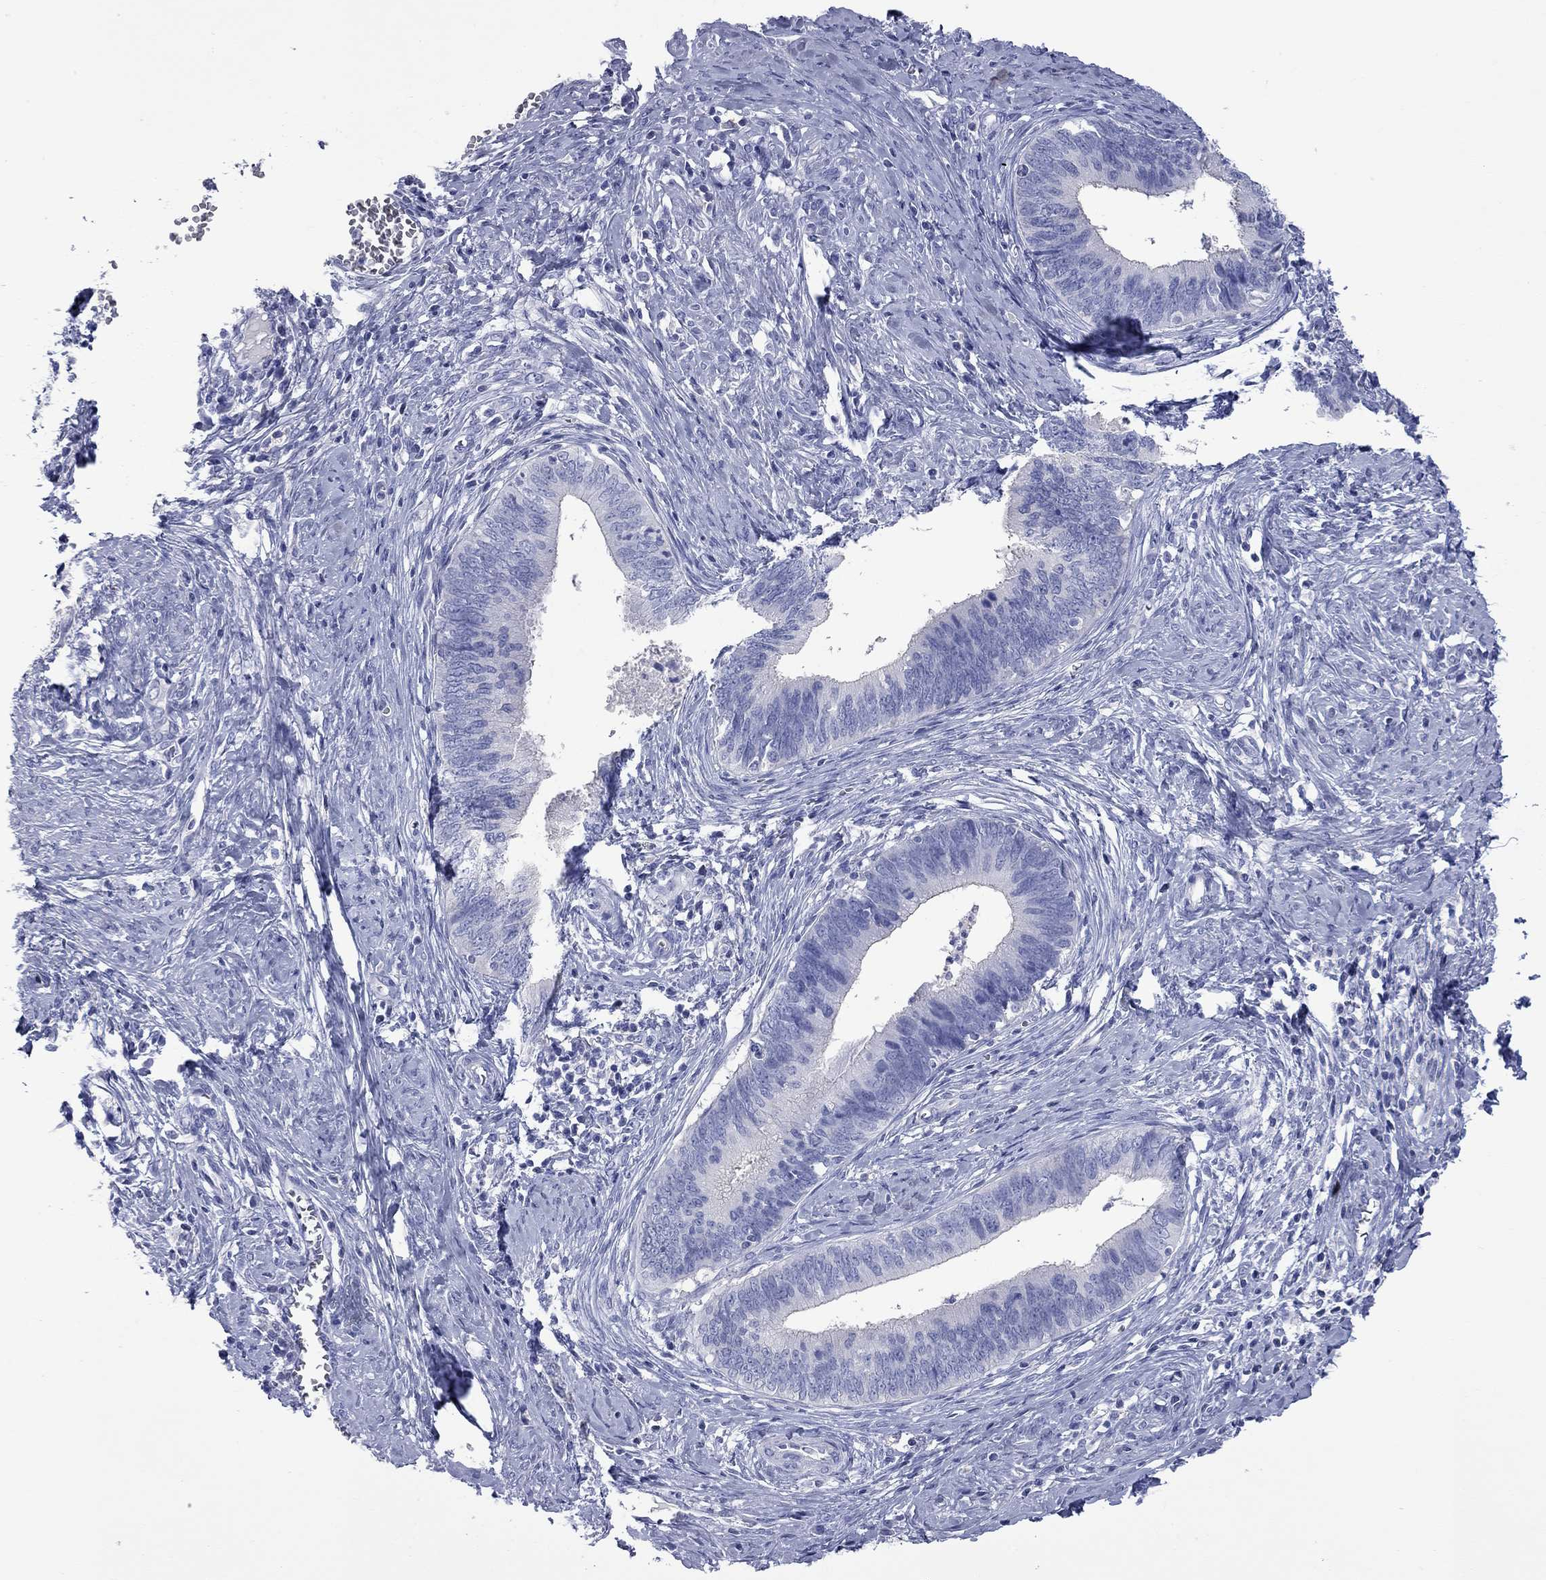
{"staining": {"intensity": "negative", "quantity": "none", "location": "none"}, "tissue": "cervical cancer", "cell_type": "Tumor cells", "image_type": "cancer", "snomed": [{"axis": "morphology", "description": "Adenocarcinoma, NOS"}, {"axis": "topography", "description": "Cervix"}], "caption": "The photomicrograph exhibits no significant positivity in tumor cells of cervical cancer (adenocarcinoma). (DAB immunohistochemistry visualized using brightfield microscopy, high magnification).", "gene": "ACTL7B", "patient": {"sex": "female", "age": 42}}